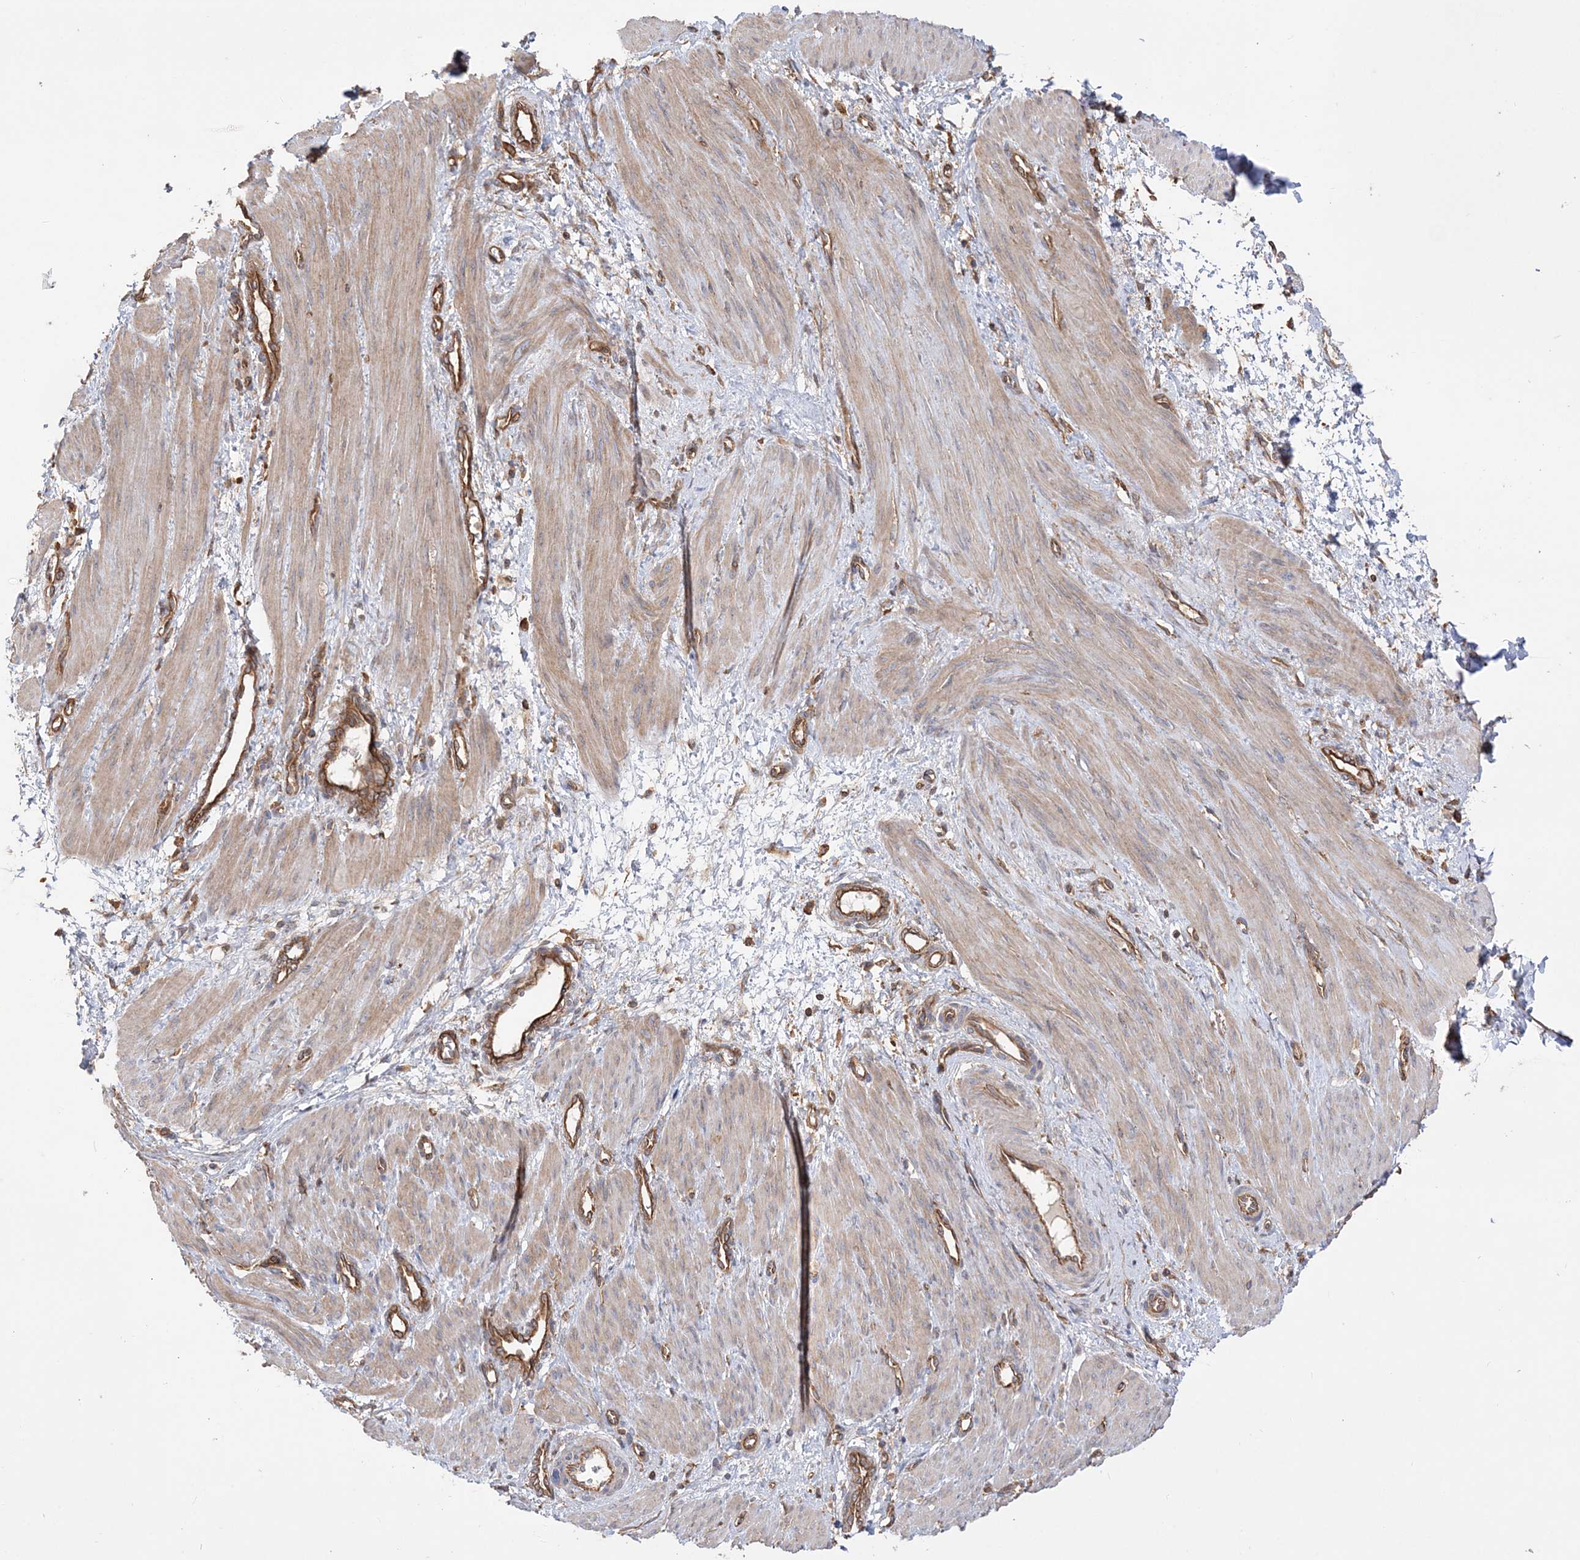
{"staining": {"intensity": "moderate", "quantity": "25%-75%", "location": "cytoplasmic/membranous"}, "tissue": "smooth muscle", "cell_type": "Smooth muscle cells", "image_type": "normal", "snomed": [{"axis": "morphology", "description": "Normal tissue, NOS"}, {"axis": "topography", "description": "Endometrium"}], "caption": "Protein expression analysis of normal smooth muscle demonstrates moderate cytoplasmic/membranous staining in about 25%-75% of smooth muscle cells. (brown staining indicates protein expression, while blue staining denotes nuclei).", "gene": "TBC1D5", "patient": {"sex": "female", "age": 33}}